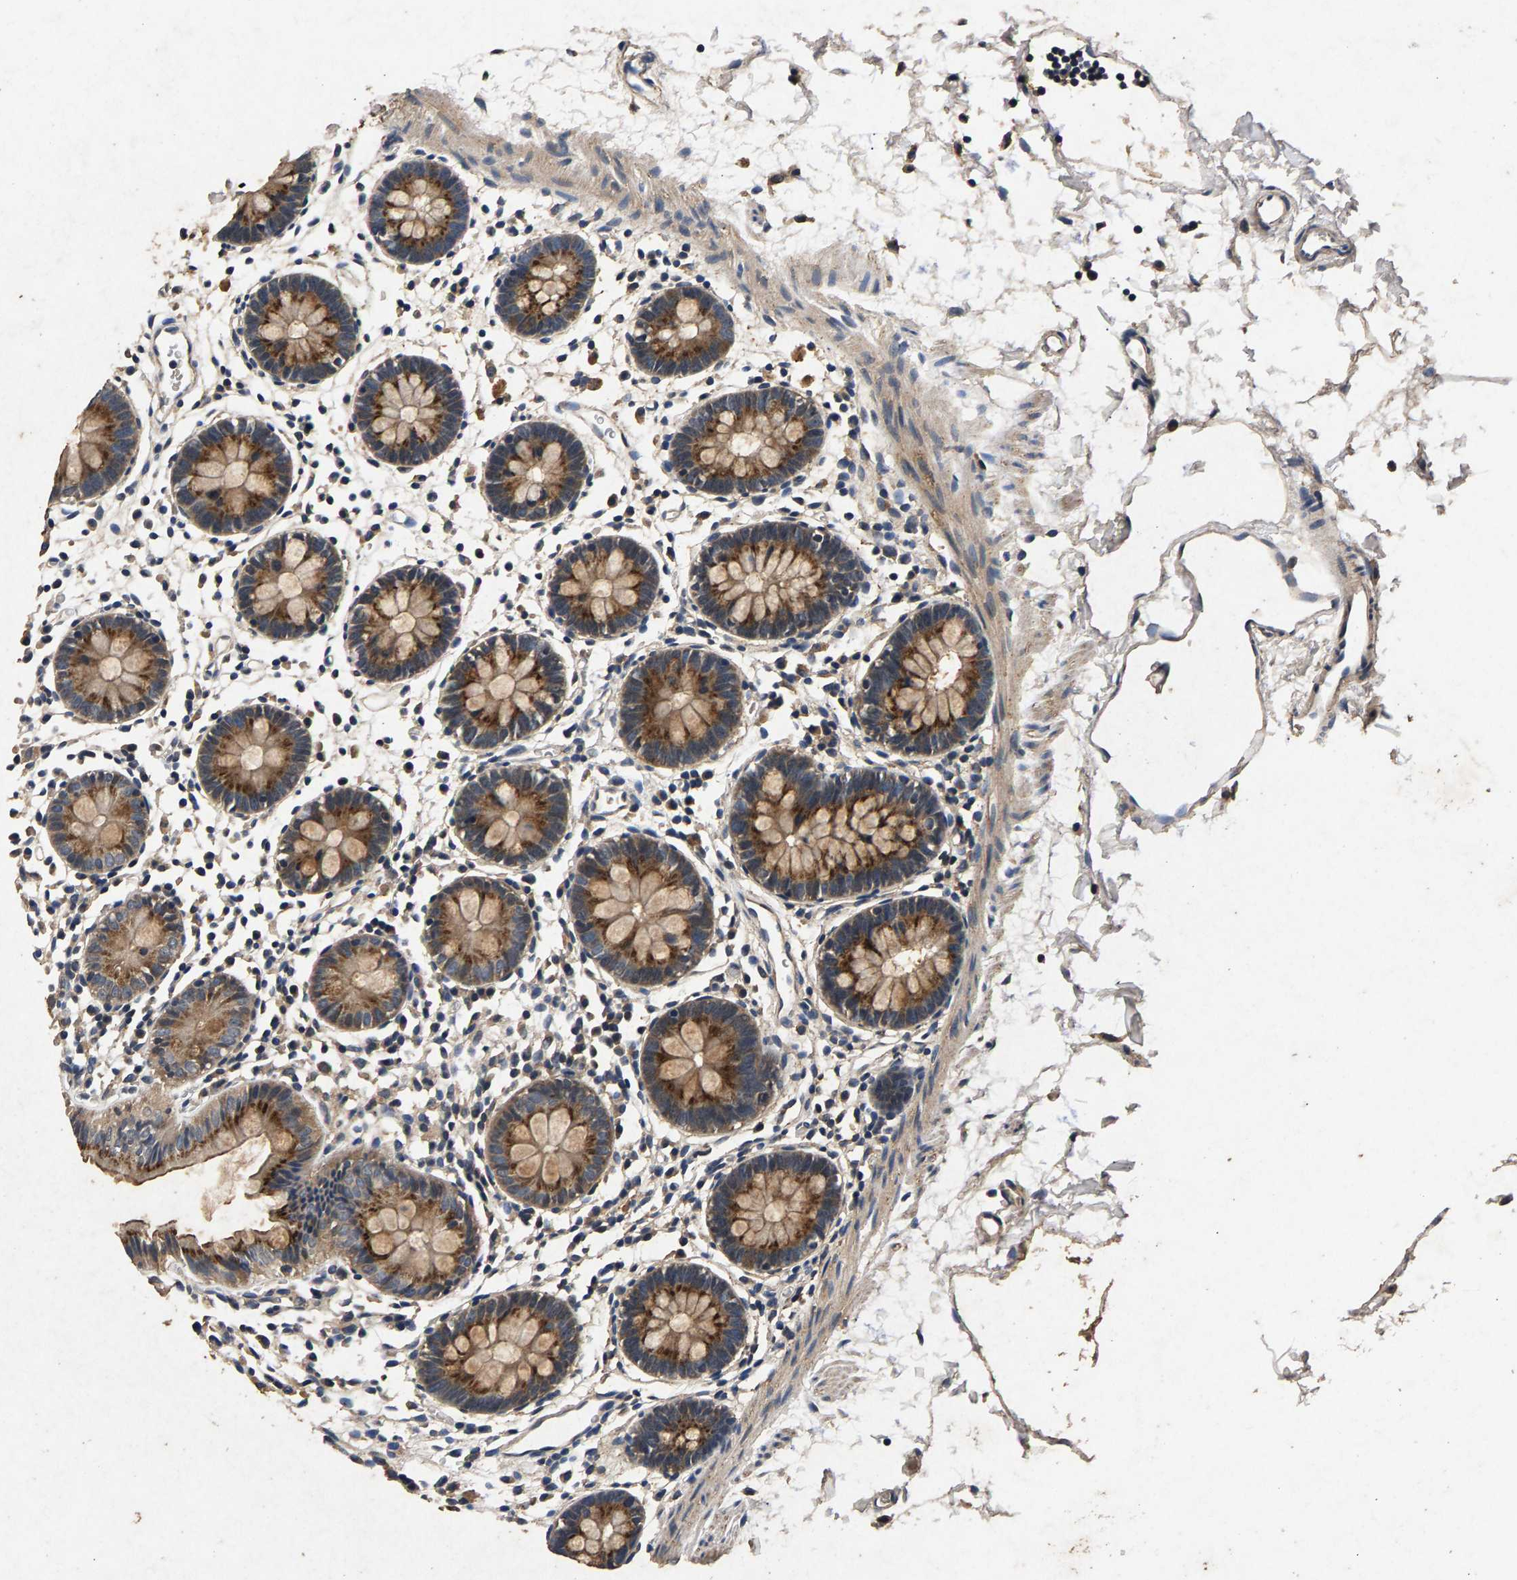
{"staining": {"intensity": "weak", "quantity": "25%-75%", "location": "cytoplasmic/membranous"}, "tissue": "colon", "cell_type": "Endothelial cells", "image_type": "normal", "snomed": [{"axis": "morphology", "description": "Normal tissue, NOS"}, {"axis": "topography", "description": "Colon"}], "caption": "An image of colon stained for a protein exhibits weak cytoplasmic/membranous brown staining in endothelial cells. (DAB (3,3'-diaminobenzidine) = brown stain, brightfield microscopy at high magnification).", "gene": "PPP1CC", "patient": {"sex": "male", "age": 14}}